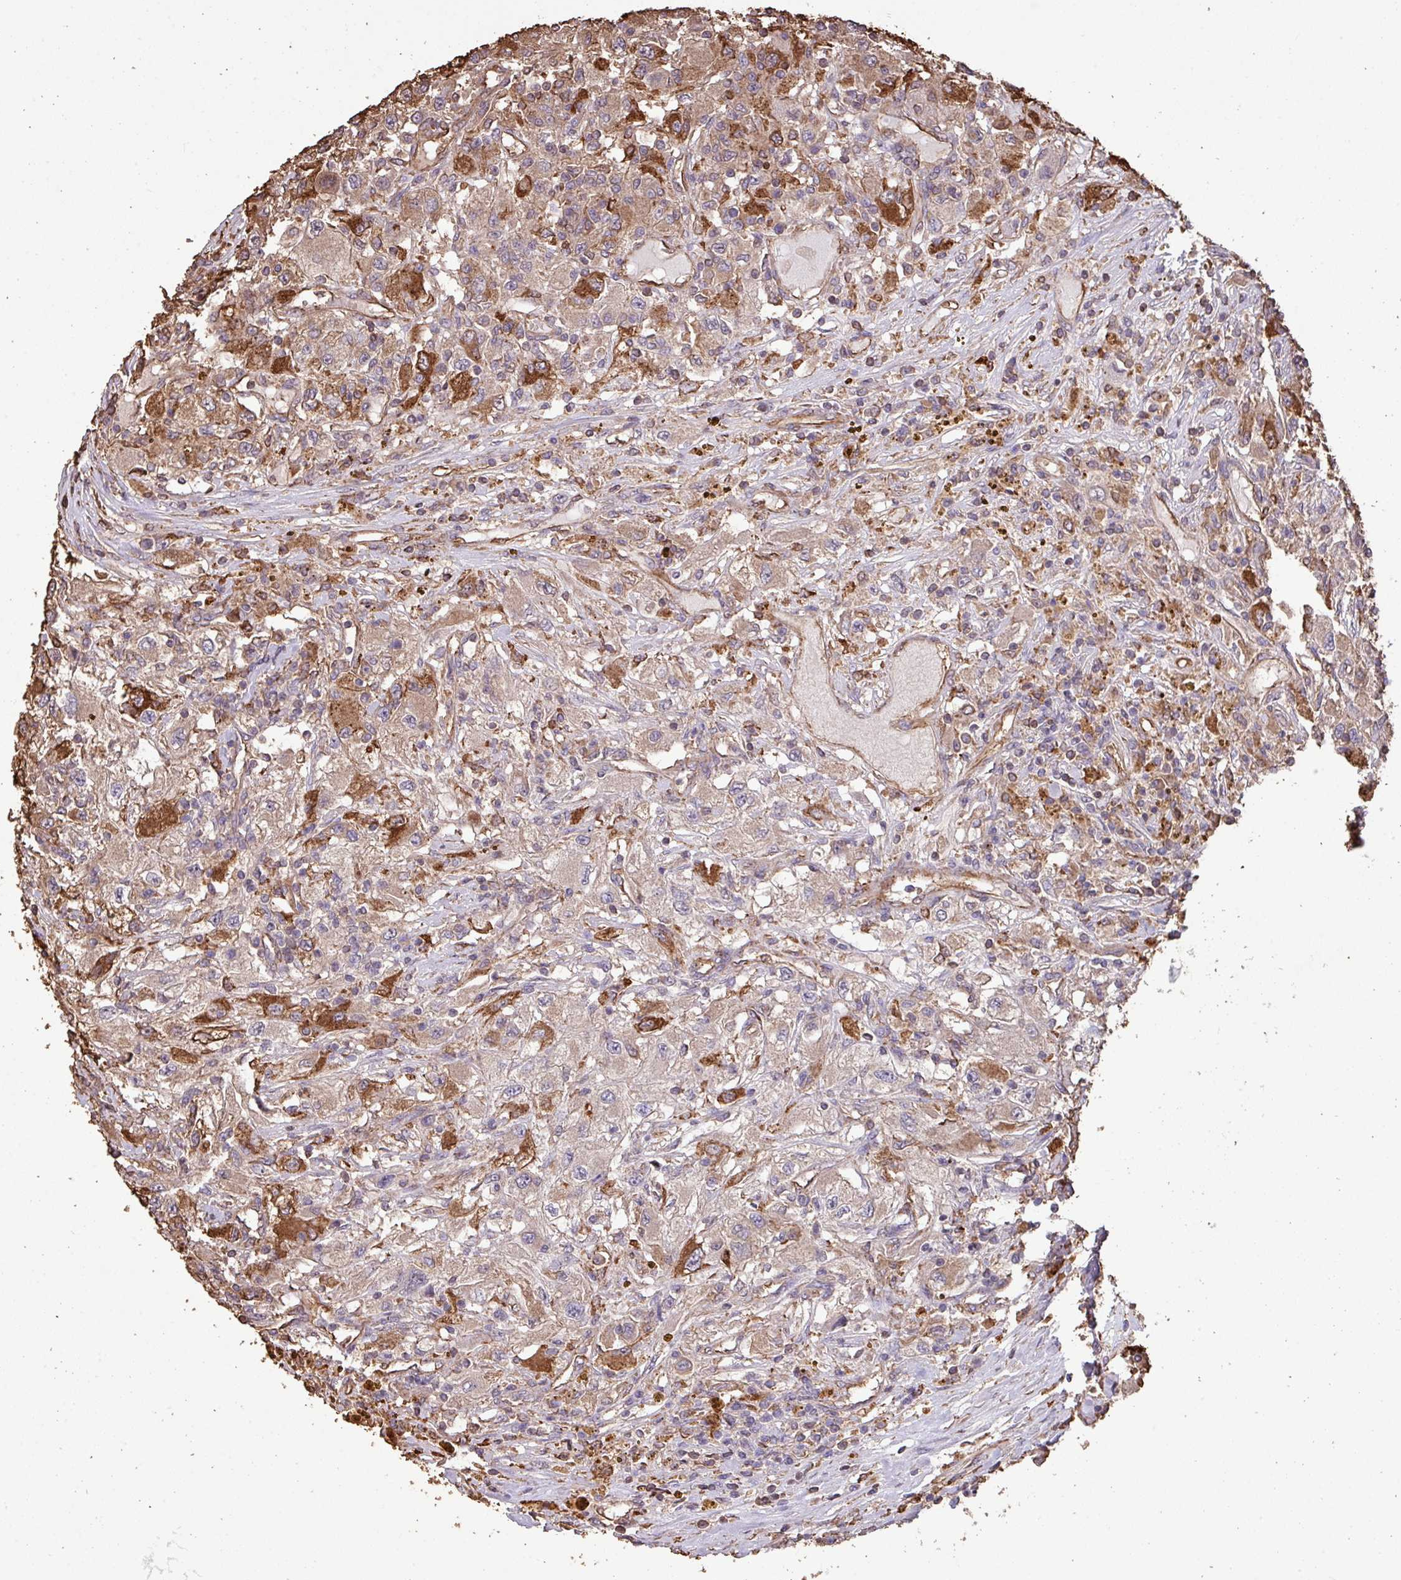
{"staining": {"intensity": "strong", "quantity": "<25%", "location": "cytoplasmic/membranous"}, "tissue": "renal cancer", "cell_type": "Tumor cells", "image_type": "cancer", "snomed": [{"axis": "morphology", "description": "Adenocarcinoma, NOS"}, {"axis": "topography", "description": "Kidney"}], "caption": "DAB (3,3'-diaminobenzidine) immunohistochemical staining of human renal cancer (adenocarcinoma) reveals strong cytoplasmic/membranous protein expression in approximately <25% of tumor cells. Nuclei are stained in blue.", "gene": "CAMK2B", "patient": {"sex": "female", "age": 67}}